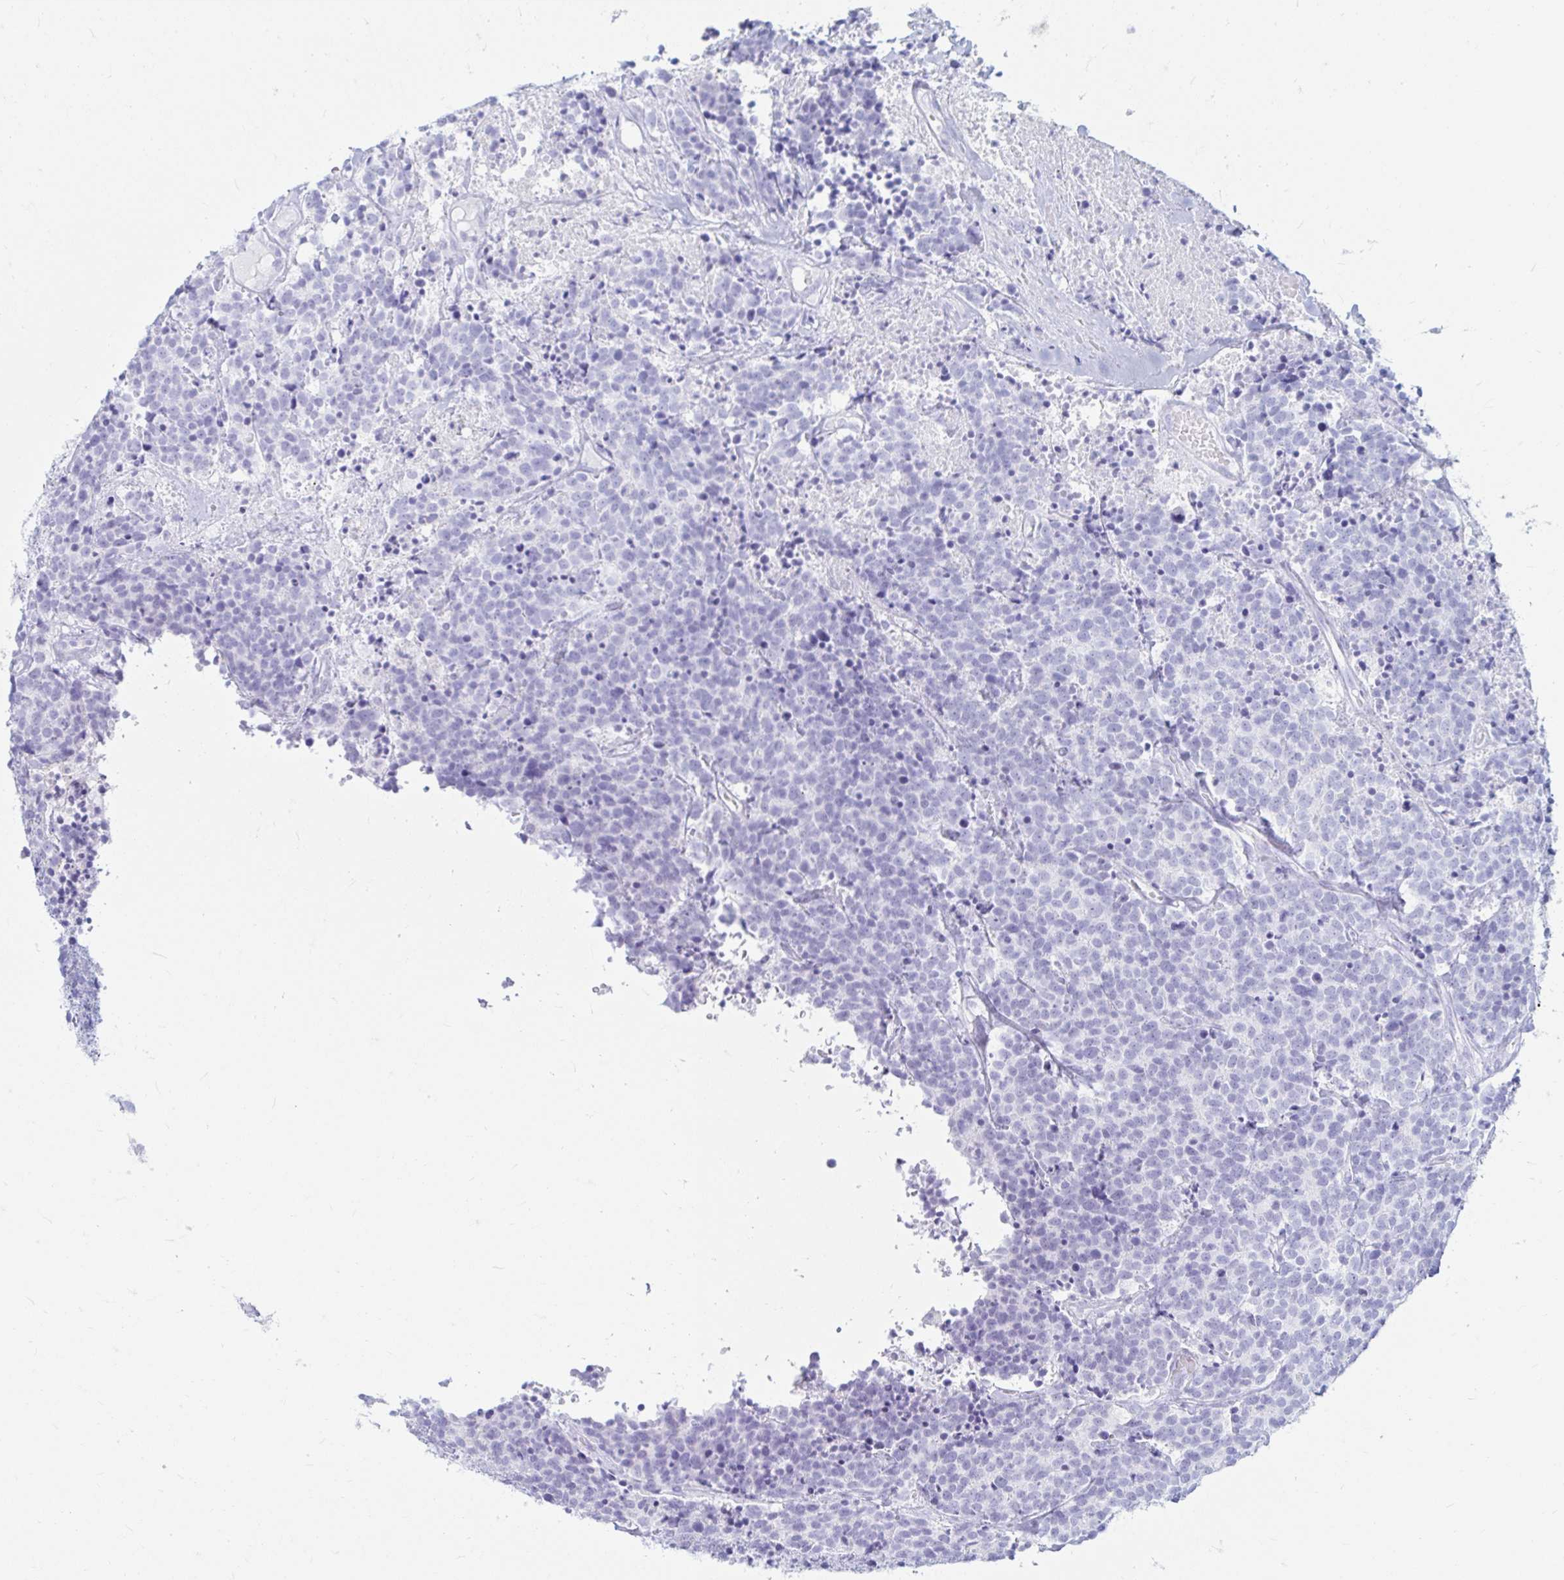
{"staining": {"intensity": "negative", "quantity": "none", "location": "none"}, "tissue": "carcinoid", "cell_type": "Tumor cells", "image_type": "cancer", "snomed": [{"axis": "morphology", "description": "Carcinoid, malignant, NOS"}, {"axis": "topography", "description": "Skin"}], "caption": "Tumor cells are negative for protein expression in human carcinoid.", "gene": "ERICH6", "patient": {"sex": "female", "age": 79}}